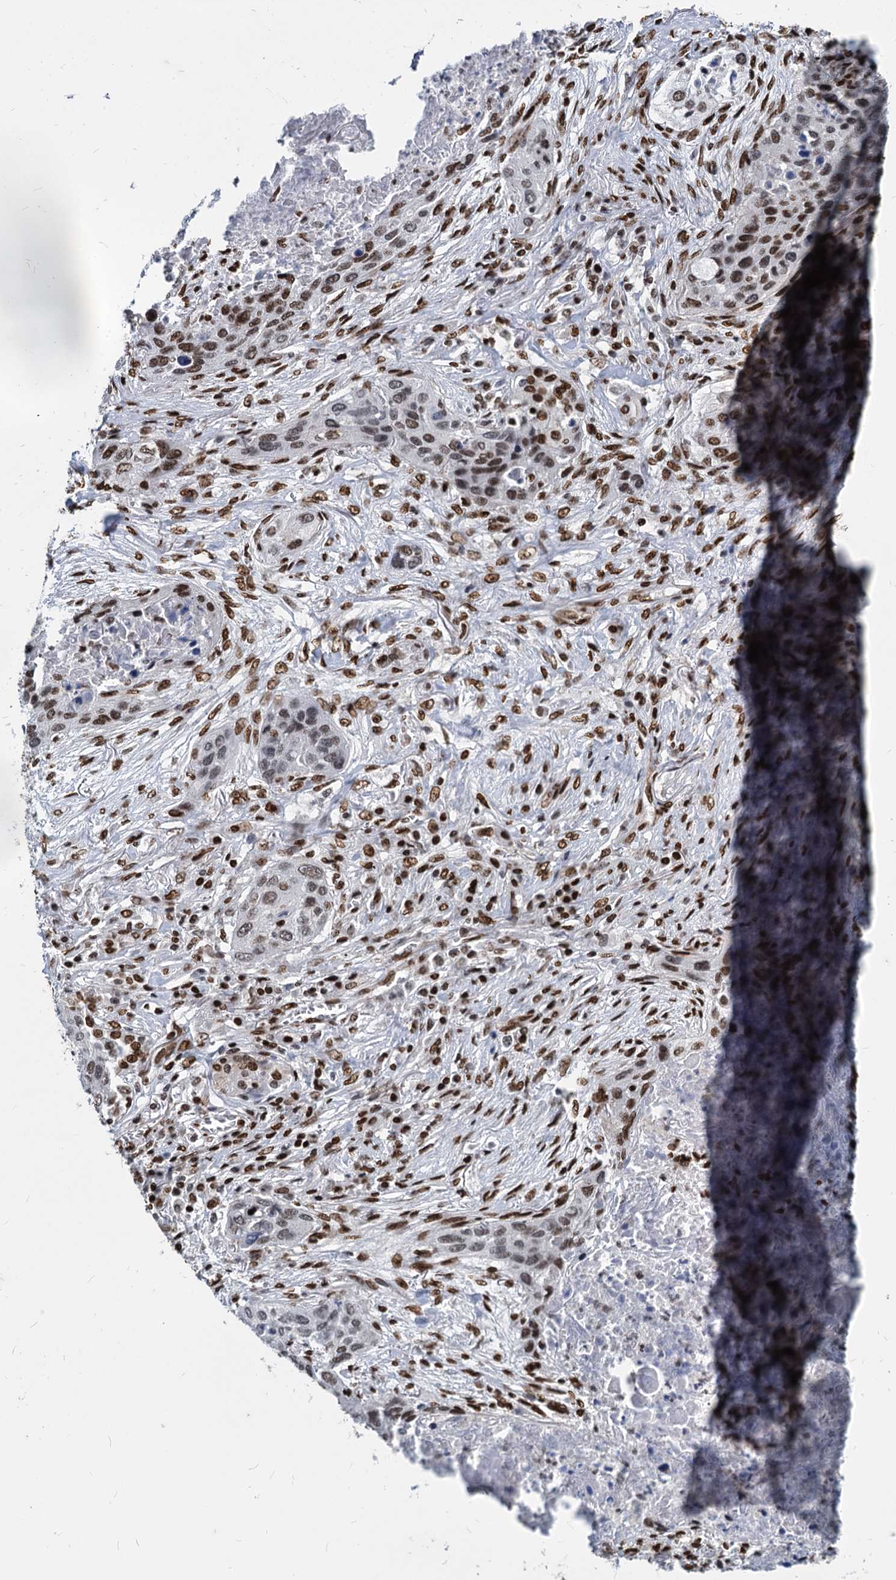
{"staining": {"intensity": "moderate", "quantity": "25%-75%", "location": "nuclear"}, "tissue": "lung cancer", "cell_type": "Tumor cells", "image_type": "cancer", "snomed": [{"axis": "morphology", "description": "Squamous cell carcinoma, NOS"}, {"axis": "topography", "description": "Lung"}], "caption": "Immunohistochemistry (DAB) staining of human lung squamous cell carcinoma exhibits moderate nuclear protein staining in about 25%-75% of tumor cells. The protein is stained brown, and the nuclei are stained in blue (DAB IHC with brightfield microscopy, high magnification).", "gene": "MECP2", "patient": {"sex": "female", "age": 63}}